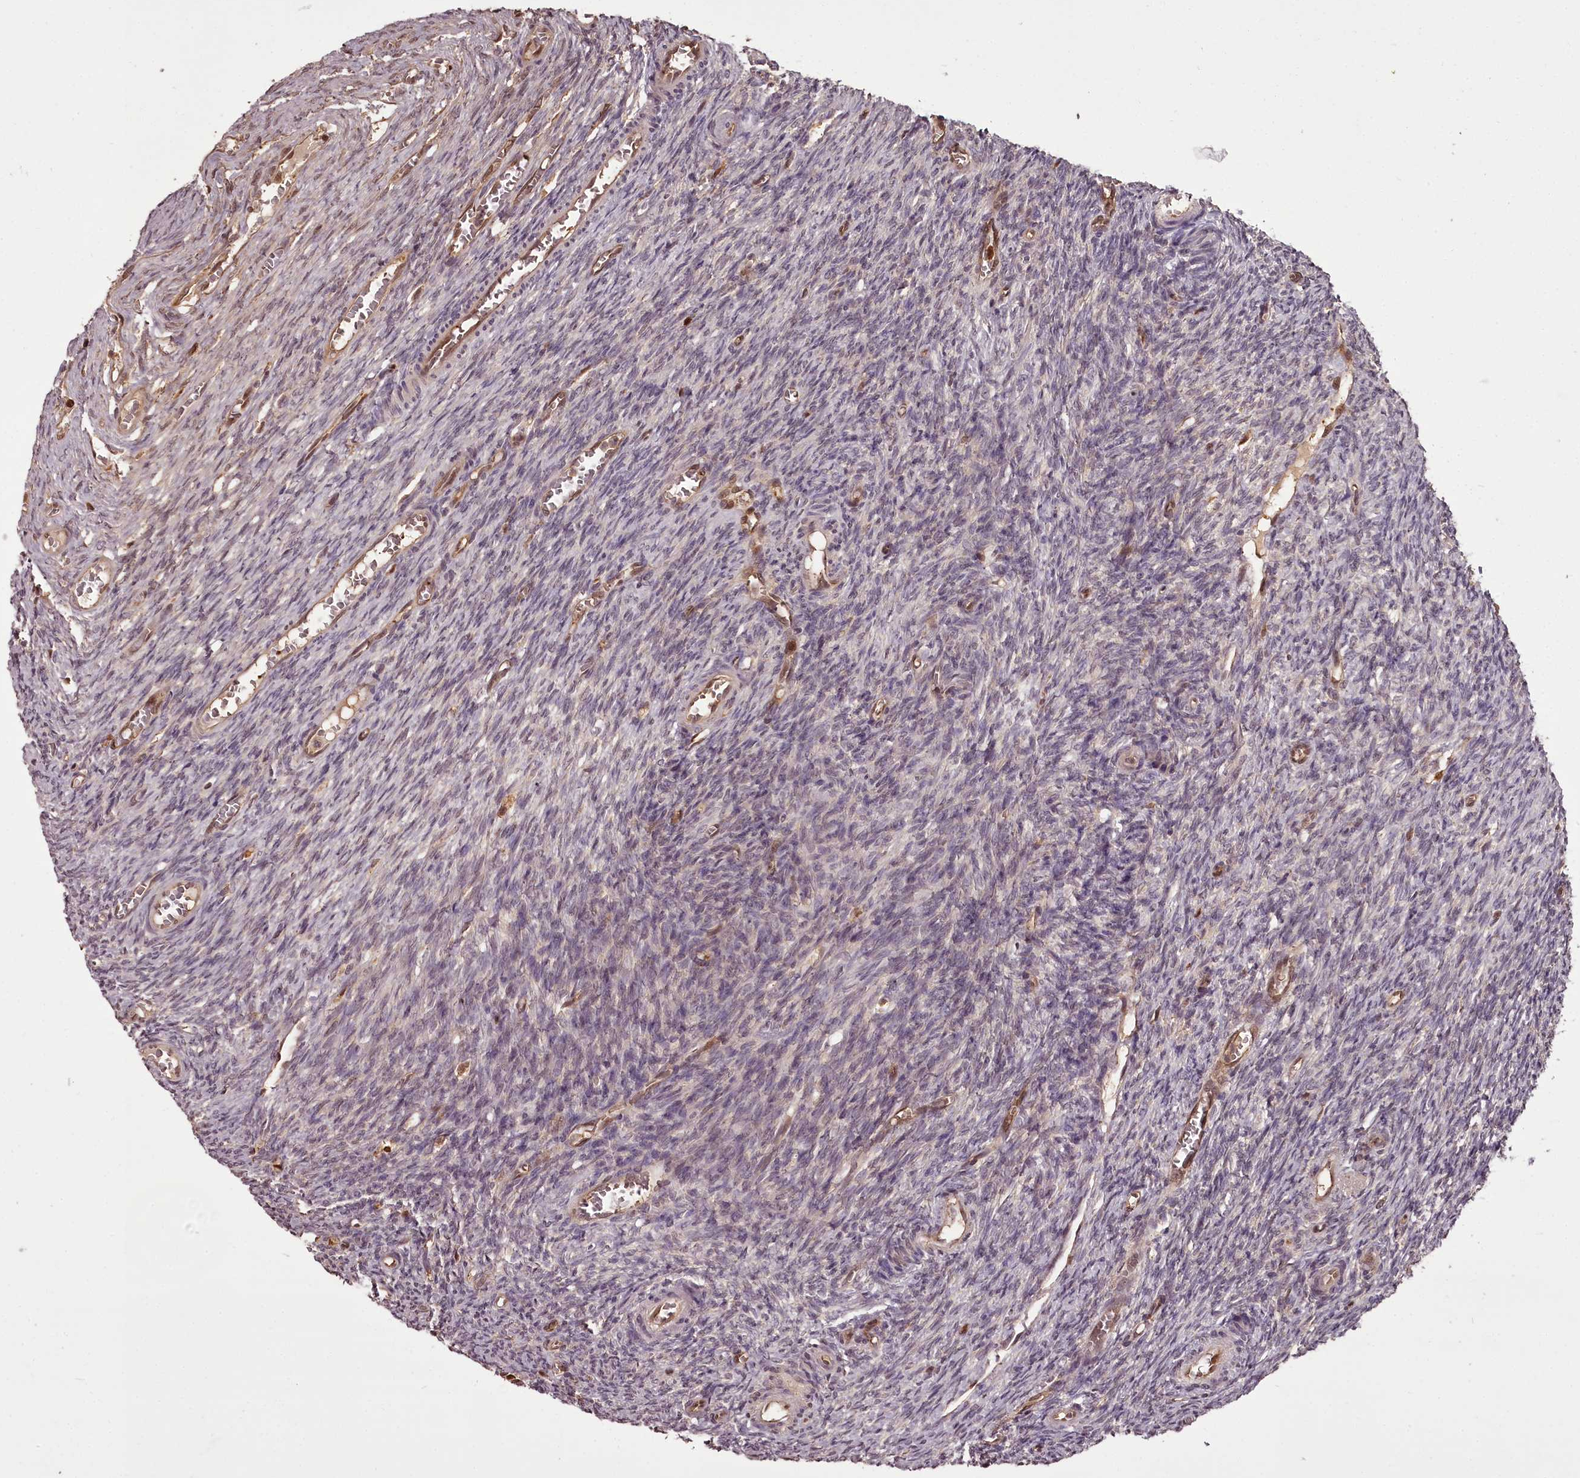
{"staining": {"intensity": "weak", "quantity": "25%-75%", "location": "nuclear"}, "tissue": "ovary", "cell_type": "Ovarian stroma cells", "image_type": "normal", "snomed": [{"axis": "morphology", "description": "Normal tissue, NOS"}, {"axis": "topography", "description": "Ovary"}], "caption": "IHC of benign human ovary shows low levels of weak nuclear positivity in about 25%-75% of ovarian stroma cells.", "gene": "NPRL2", "patient": {"sex": "female", "age": 27}}